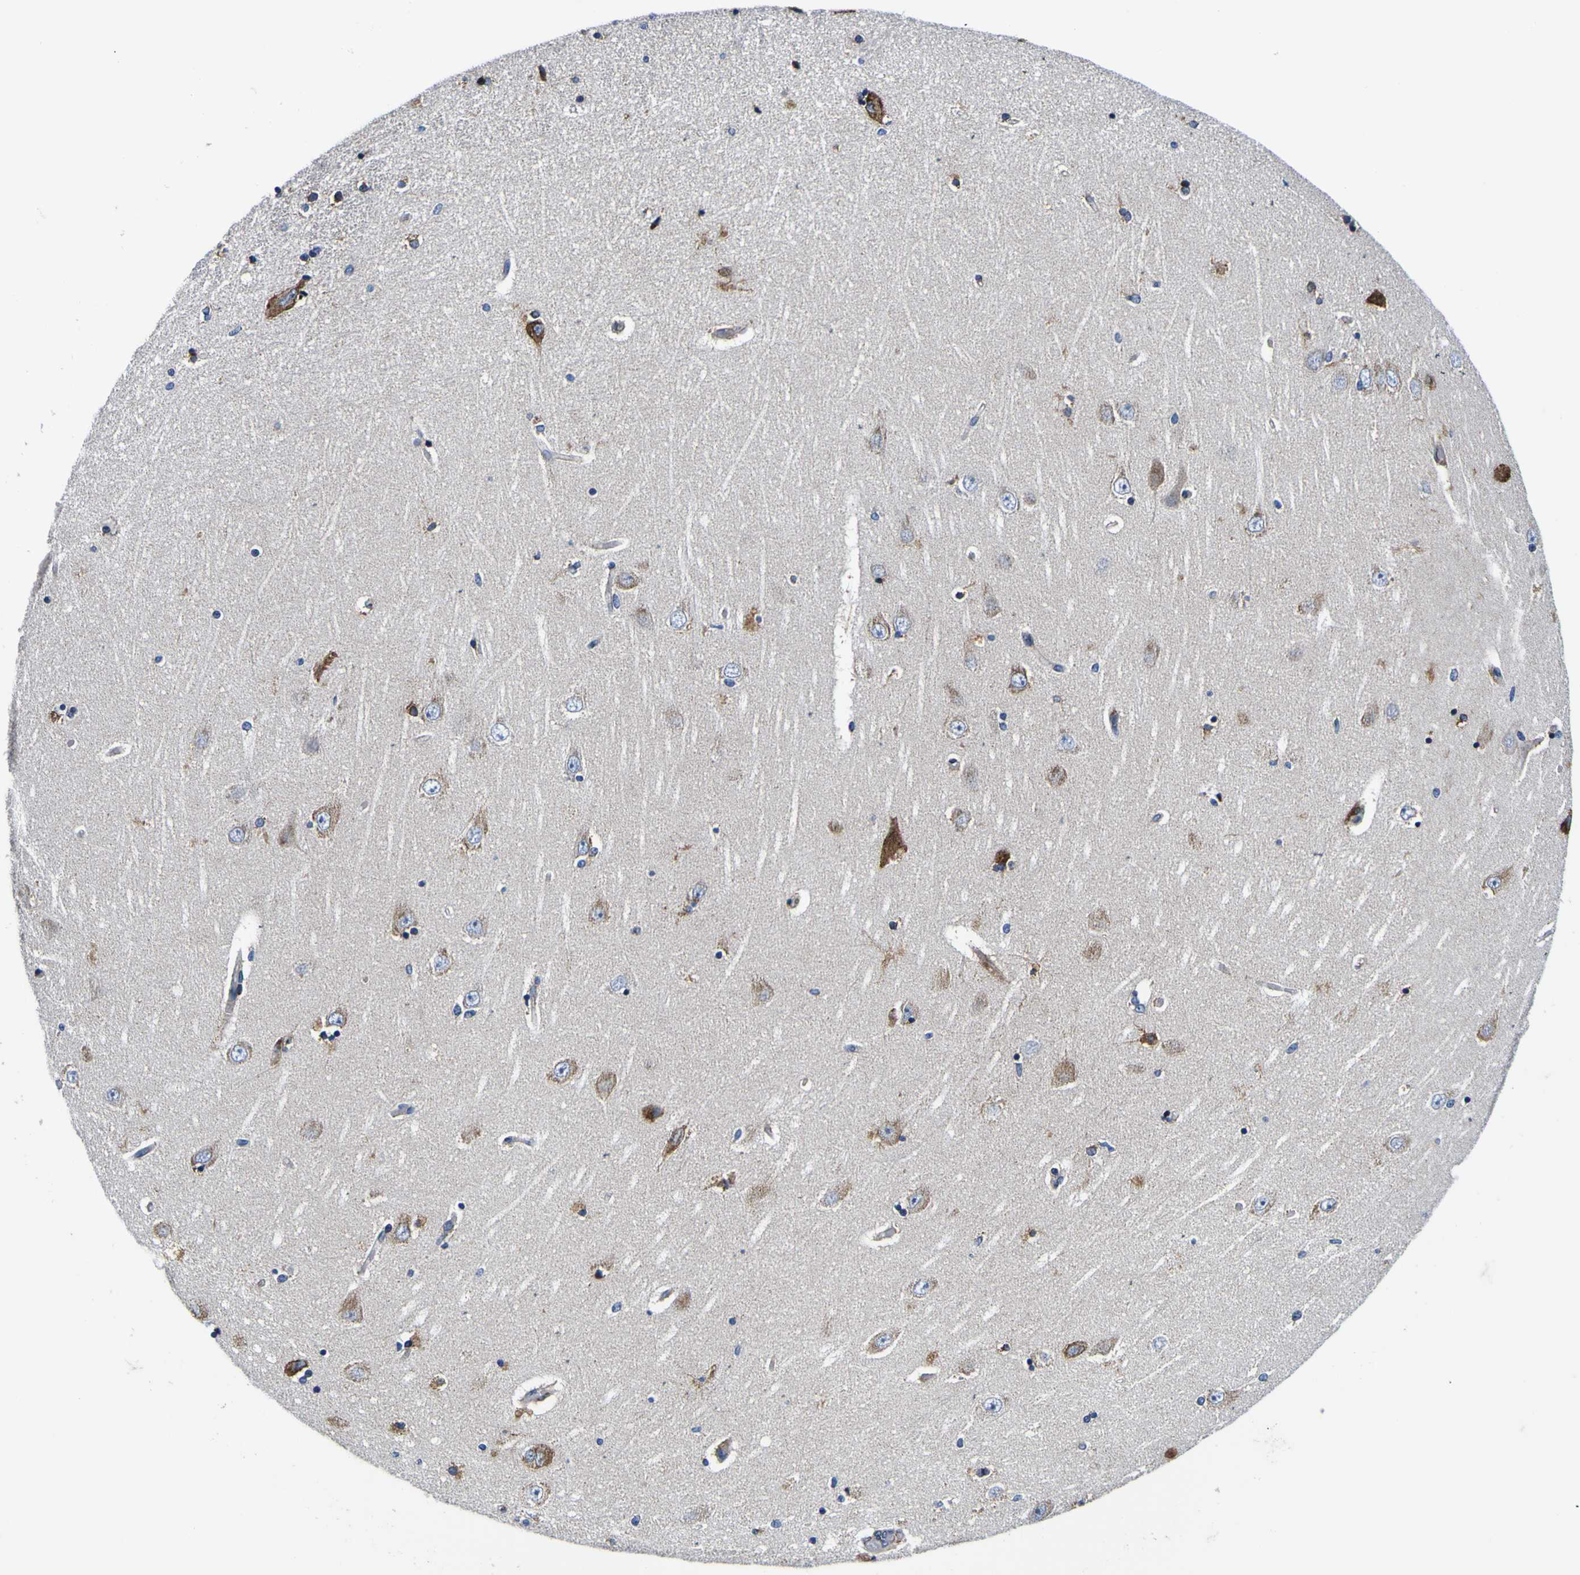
{"staining": {"intensity": "strong", "quantity": "<25%", "location": "cytoplasmic/membranous"}, "tissue": "hippocampus", "cell_type": "Glial cells", "image_type": "normal", "snomed": [{"axis": "morphology", "description": "Normal tissue, NOS"}, {"axis": "topography", "description": "Hippocampus"}], "caption": "This is a histology image of immunohistochemistry staining of normal hippocampus, which shows strong staining in the cytoplasmic/membranous of glial cells.", "gene": "SCD", "patient": {"sex": "female", "age": 54}}